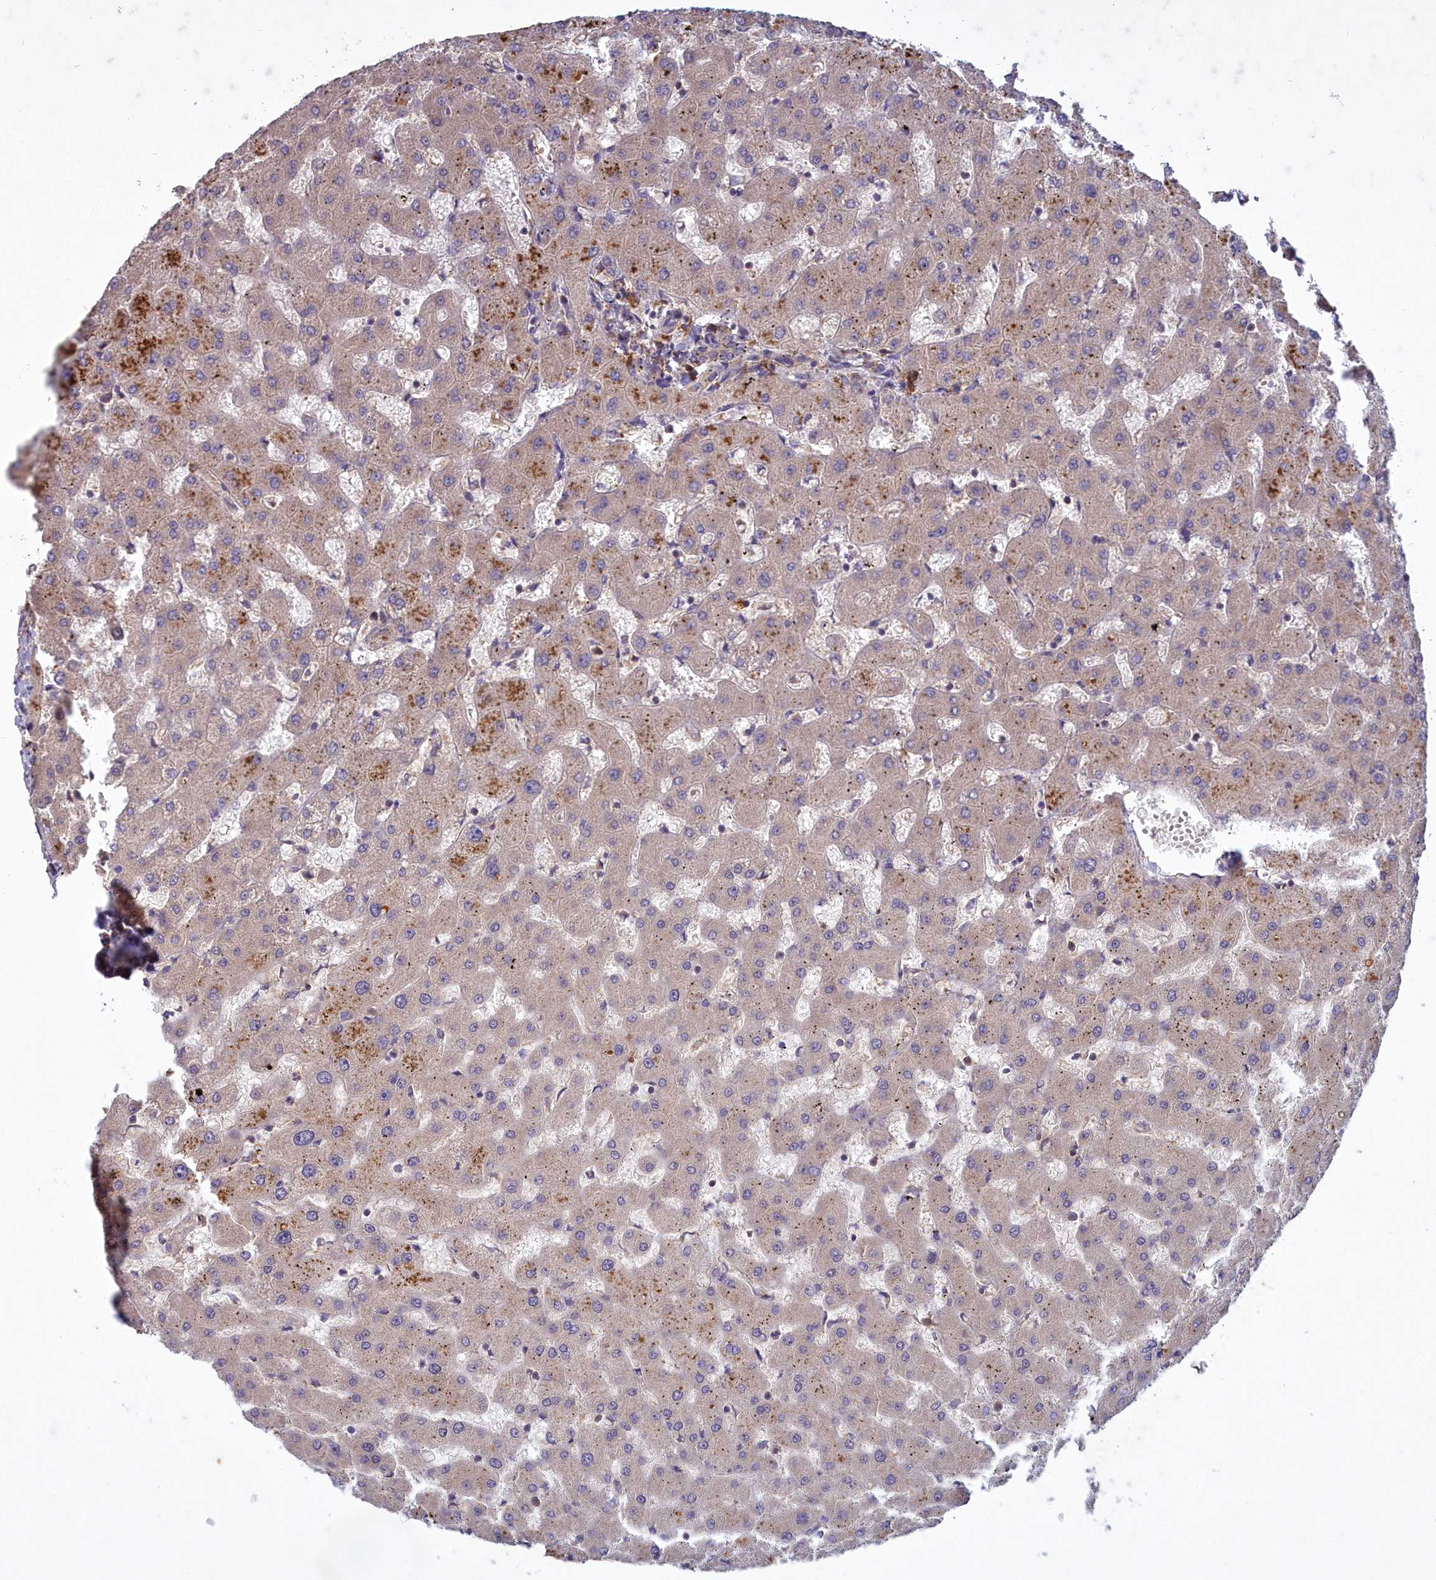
{"staining": {"intensity": "weak", "quantity": "<25%", "location": "cytoplasmic/membranous"}, "tissue": "liver", "cell_type": "Cholangiocytes", "image_type": "normal", "snomed": [{"axis": "morphology", "description": "Normal tissue, NOS"}, {"axis": "topography", "description": "Liver"}], "caption": "Immunohistochemical staining of benign liver shows no significant positivity in cholangiocytes. The staining was performed using DAB to visualize the protein expression in brown, while the nuclei were stained in blue with hematoxylin (Magnification: 20x).", "gene": "CCDC167", "patient": {"sex": "female", "age": 63}}